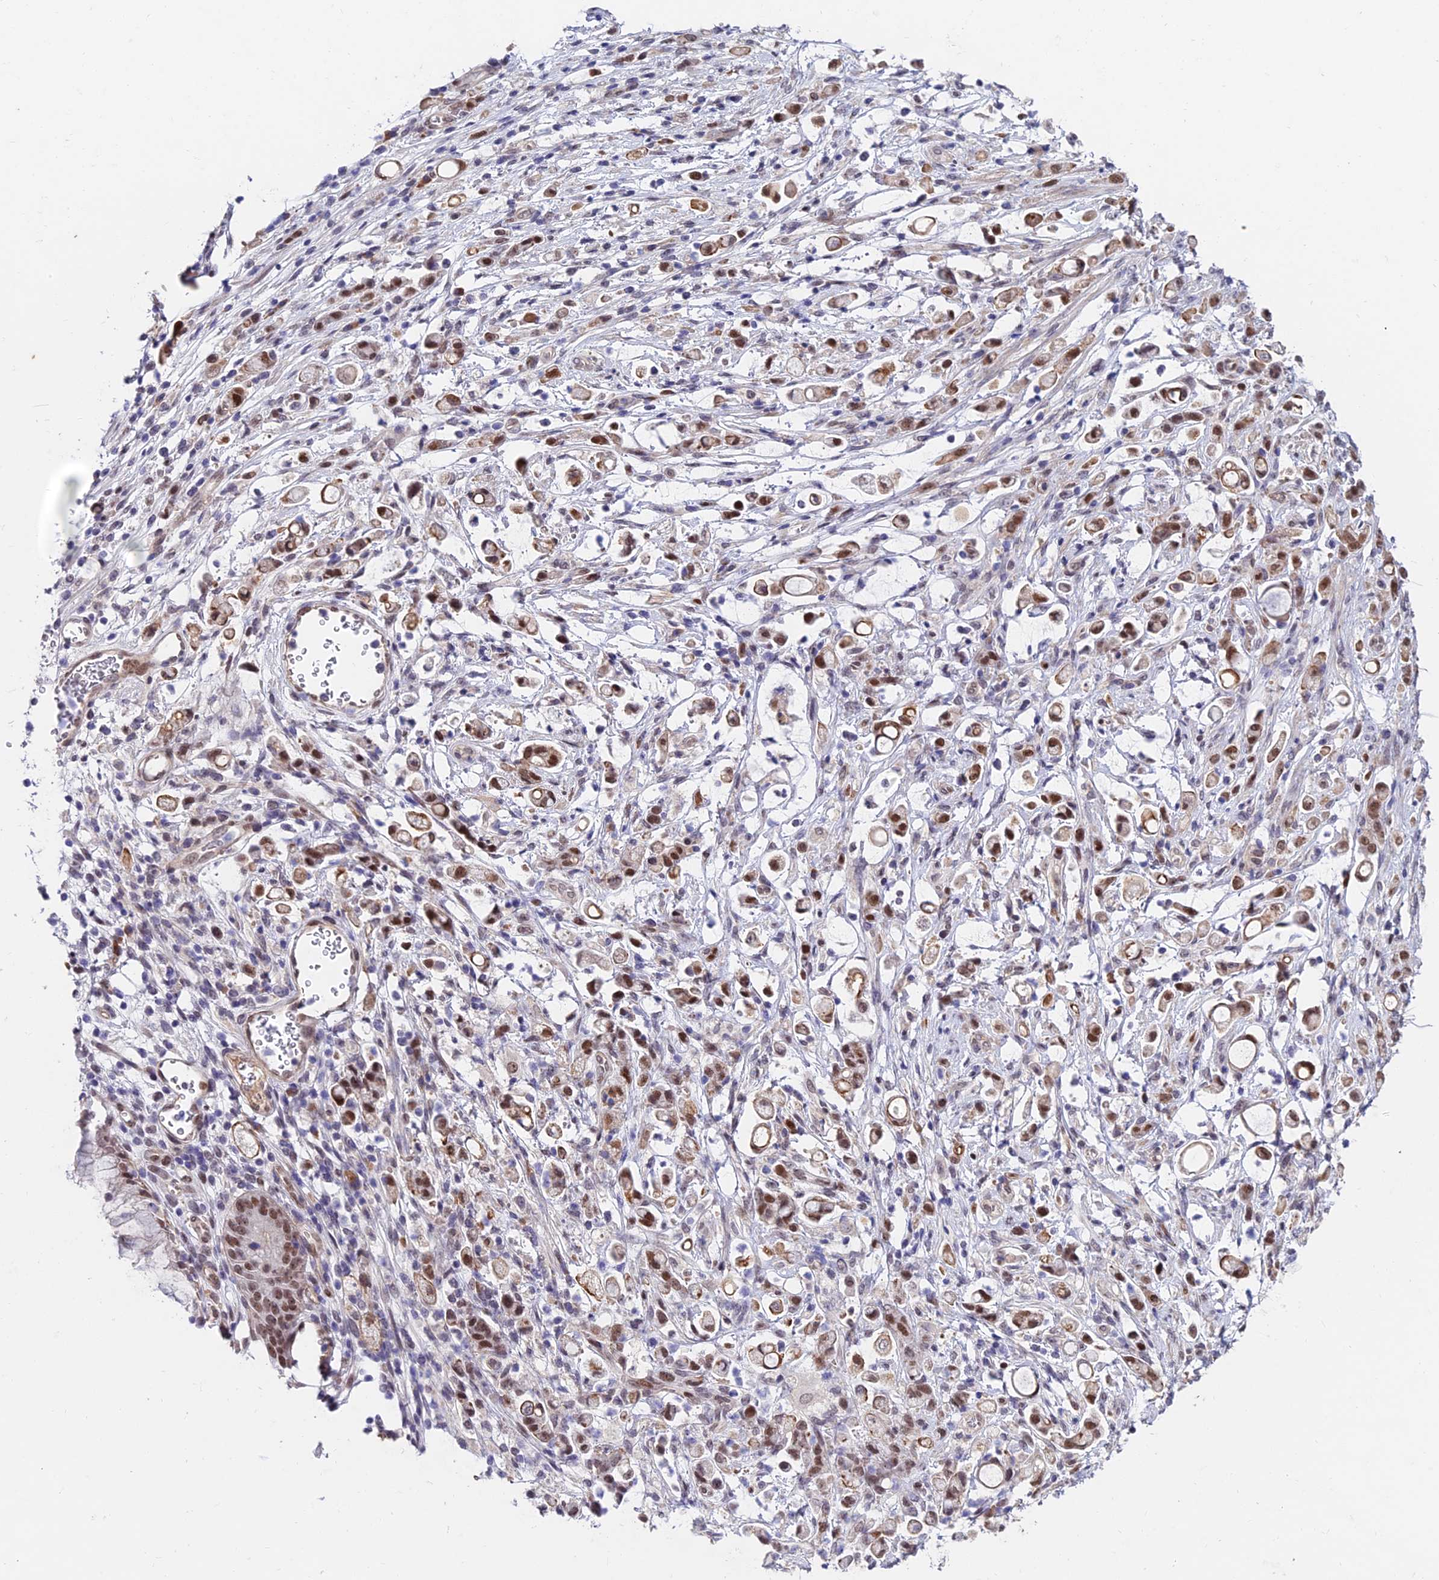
{"staining": {"intensity": "moderate", "quantity": "25%-75%", "location": "cytoplasmic/membranous,nuclear"}, "tissue": "stomach cancer", "cell_type": "Tumor cells", "image_type": "cancer", "snomed": [{"axis": "morphology", "description": "Adenocarcinoma, NOS"}, {"axis": "topography", "description": "Stomach"}], "caption": "Protein staining reveals moderate cytoplasmic/membranous and nuclear staining in about 25%-75% of tumor cells in stomach cancer (adenocarcinoma).", "gene": "TRIM24", "patient": {"sex": "female", "age": 60}}